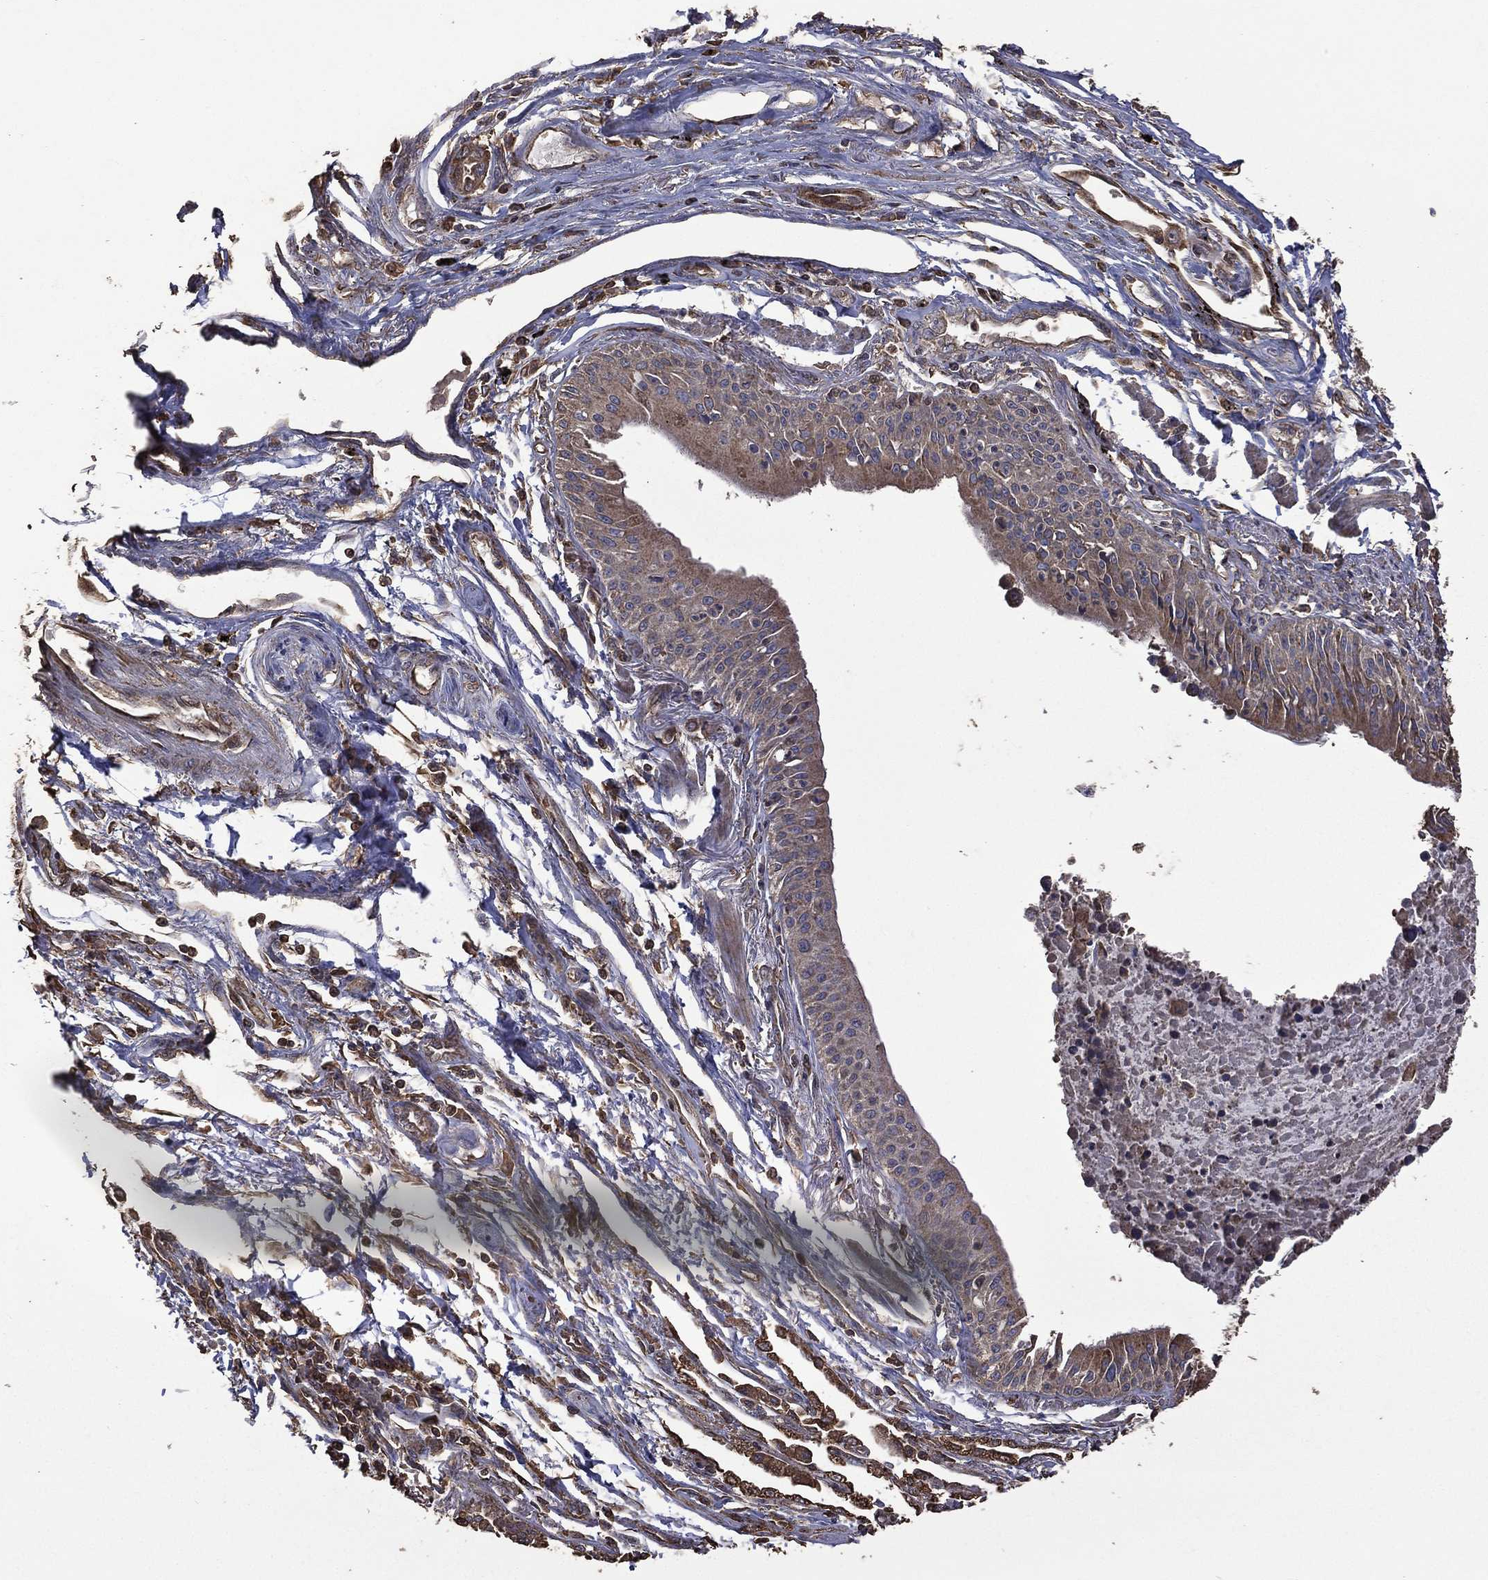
{"staining": {"intensity": "weak", "quantity": "<25%", "location": "cytoplasmic/membranous"}, "tissue": "lung cancer", "cell_type": "Tumor cells", "image_type": "cancer", "snomed": [{"axis": "morphology", "description": "Squamous cell carcinoma, NOS"}, {"axis": "topography", "description": "Lung"}], "caption": "The micrograph reveals no significant expression in tumor cells of squamous cell carcinoma (lung).", "gene": "METTL27", "patient": {"sex": "male", "age": 73}}